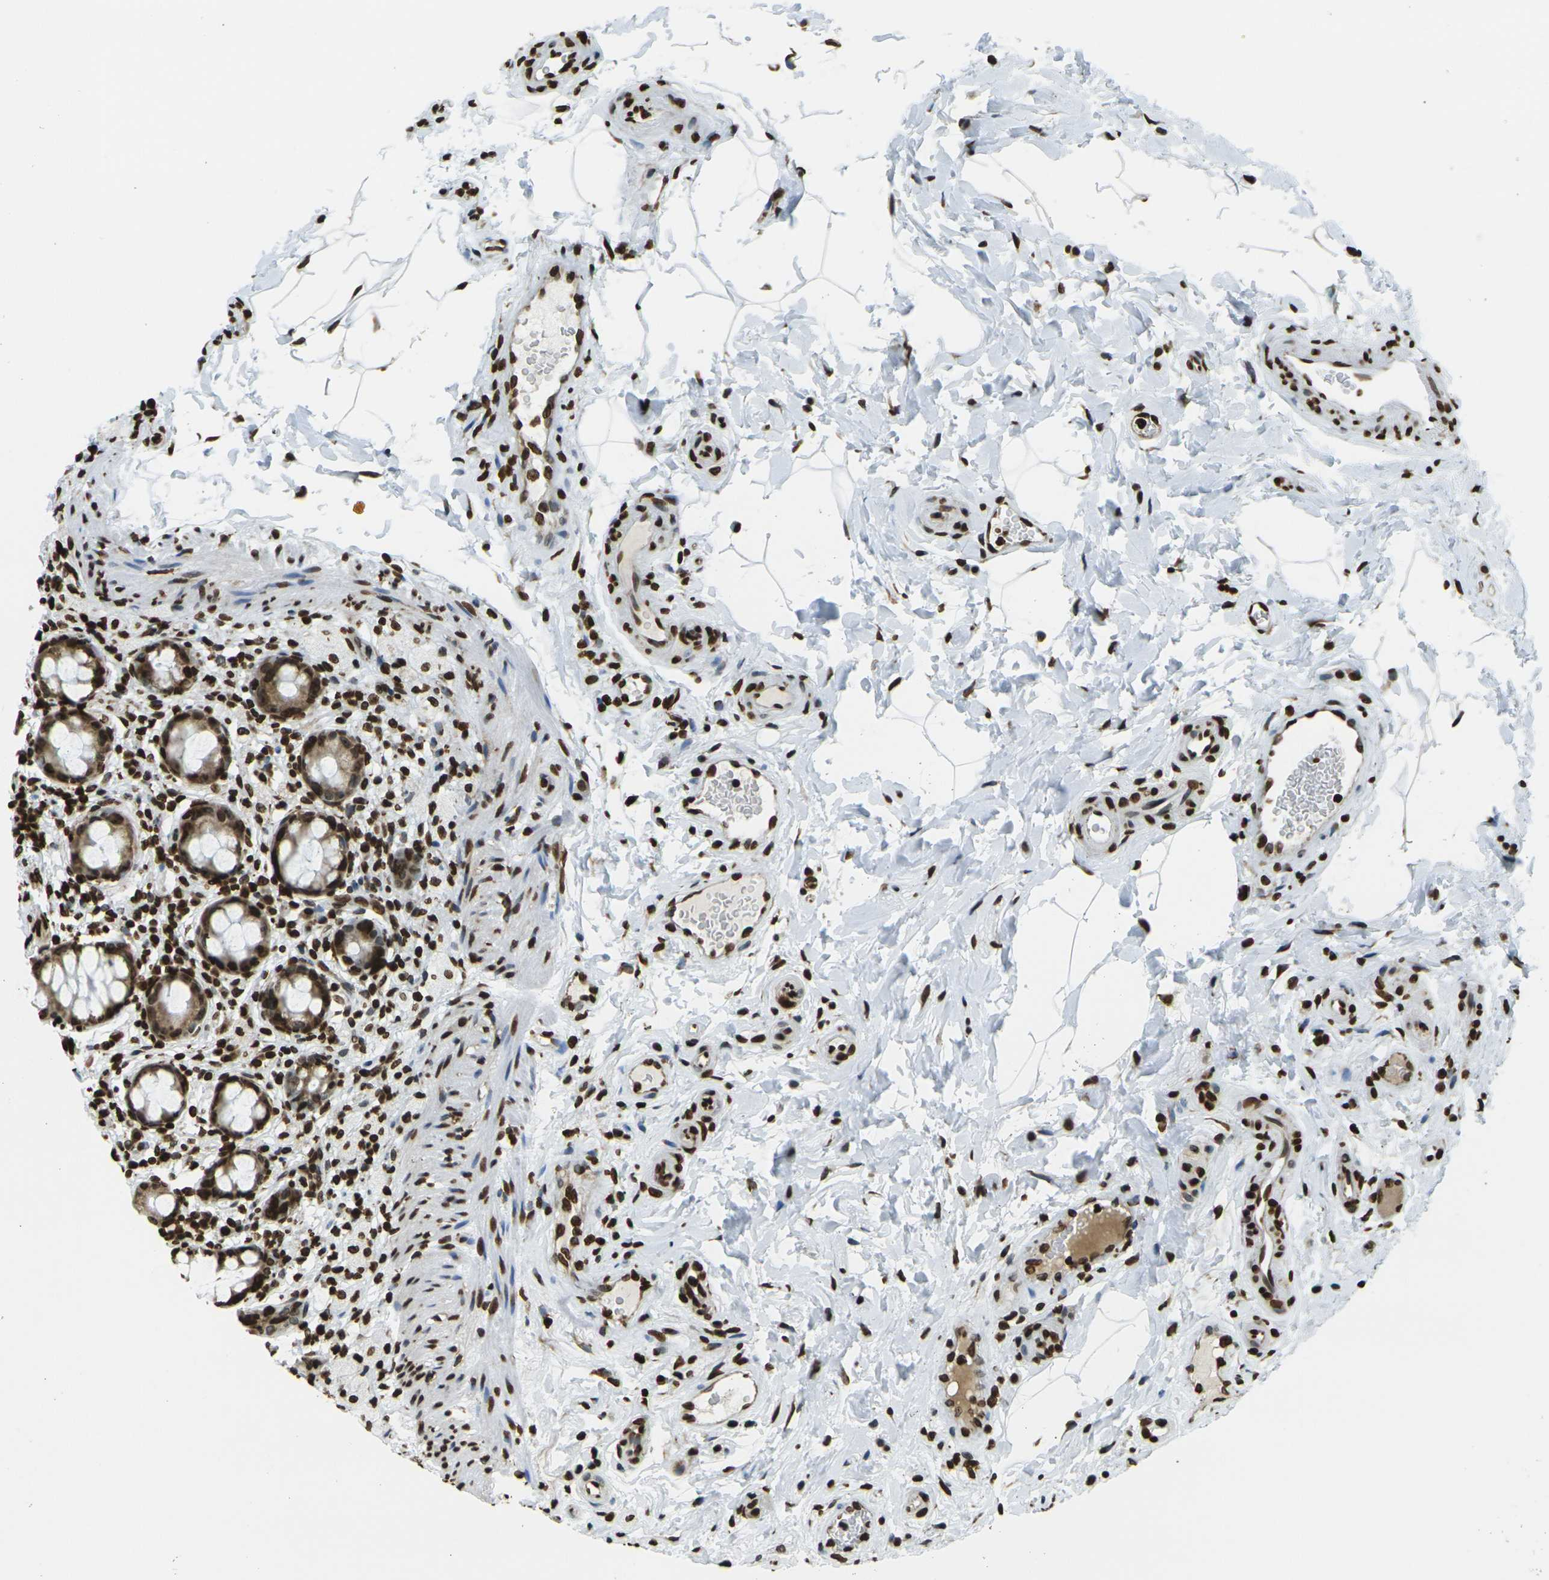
{"staining": {"intensity": "strong", "quantity": ">75%", "location": "cytoplasmic/membranous,nuclear"}, "tissue": "rectum", "cell_type": "Glandular cells", "image_type": "normal", "snomed": [{"axis": "morphology", "description": "Normal tissue, NOS"}, {"axis": "topography", "description": "Rectum"}], "caption": "Protein expression analysis of benign human rectum reveals strong cytoplasmic/membranous,nuclear staining in approximately >75% of glandular cells. (DAB IHC with brightfield microscopy, high magnification).", "gene": "H1", "patient": {"sex": "male", "age": 44}}